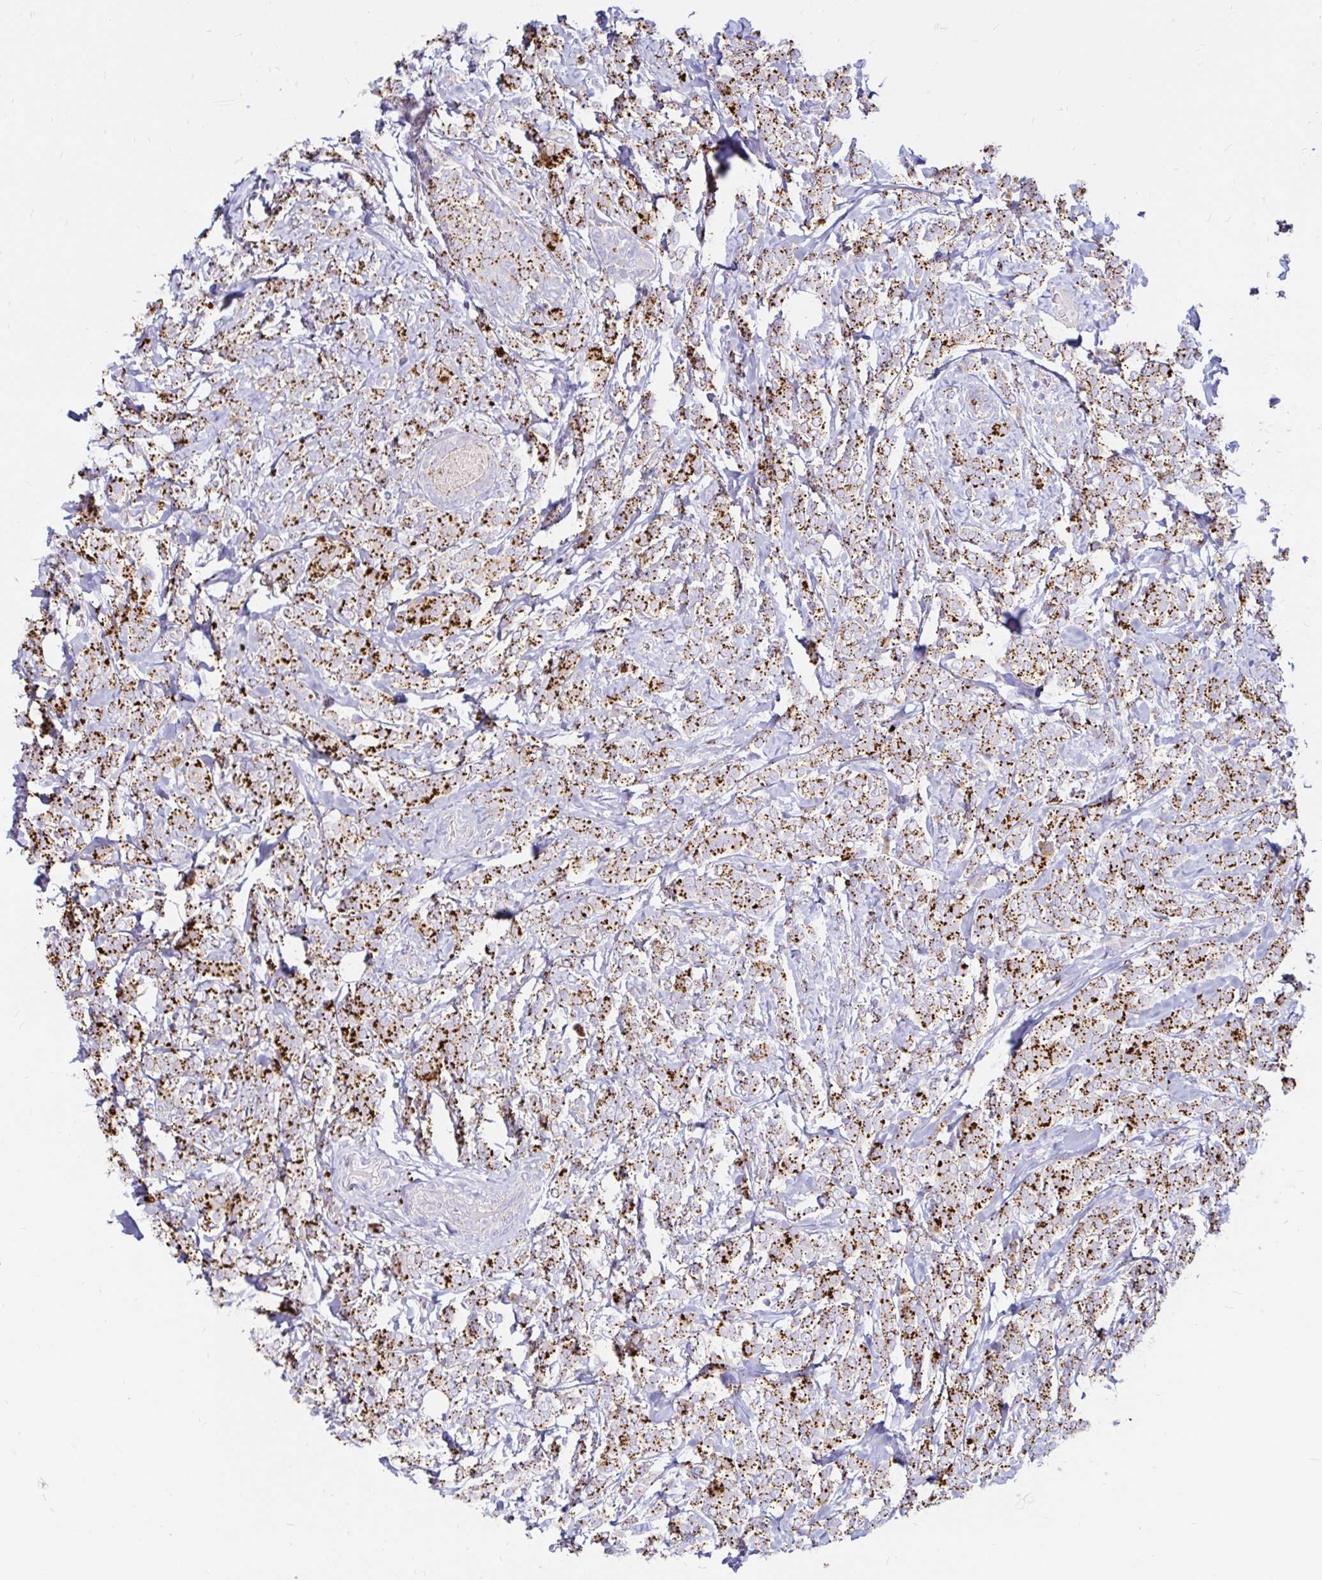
{"staining": {"intensity": "strong", "quantity": "25%-75%", "location": "cytoplasmic/membranous"}, "tissue": "breast cancer", "cell_type": "Tumor cells", "image_type": "cancer", "snomed": [{"axis": "morphology", "description": "Lobular carcinoma"}, {"axis": "topography", "description": "Breast"}], "caption": "Tumor cells exhibit high levels of strong cytoplasmic/membranous positivity in approximately 25%-75% of cells in human breast cancer.", "gene": "FUCA1", "patient": {"sex": "female", "age": 49}}